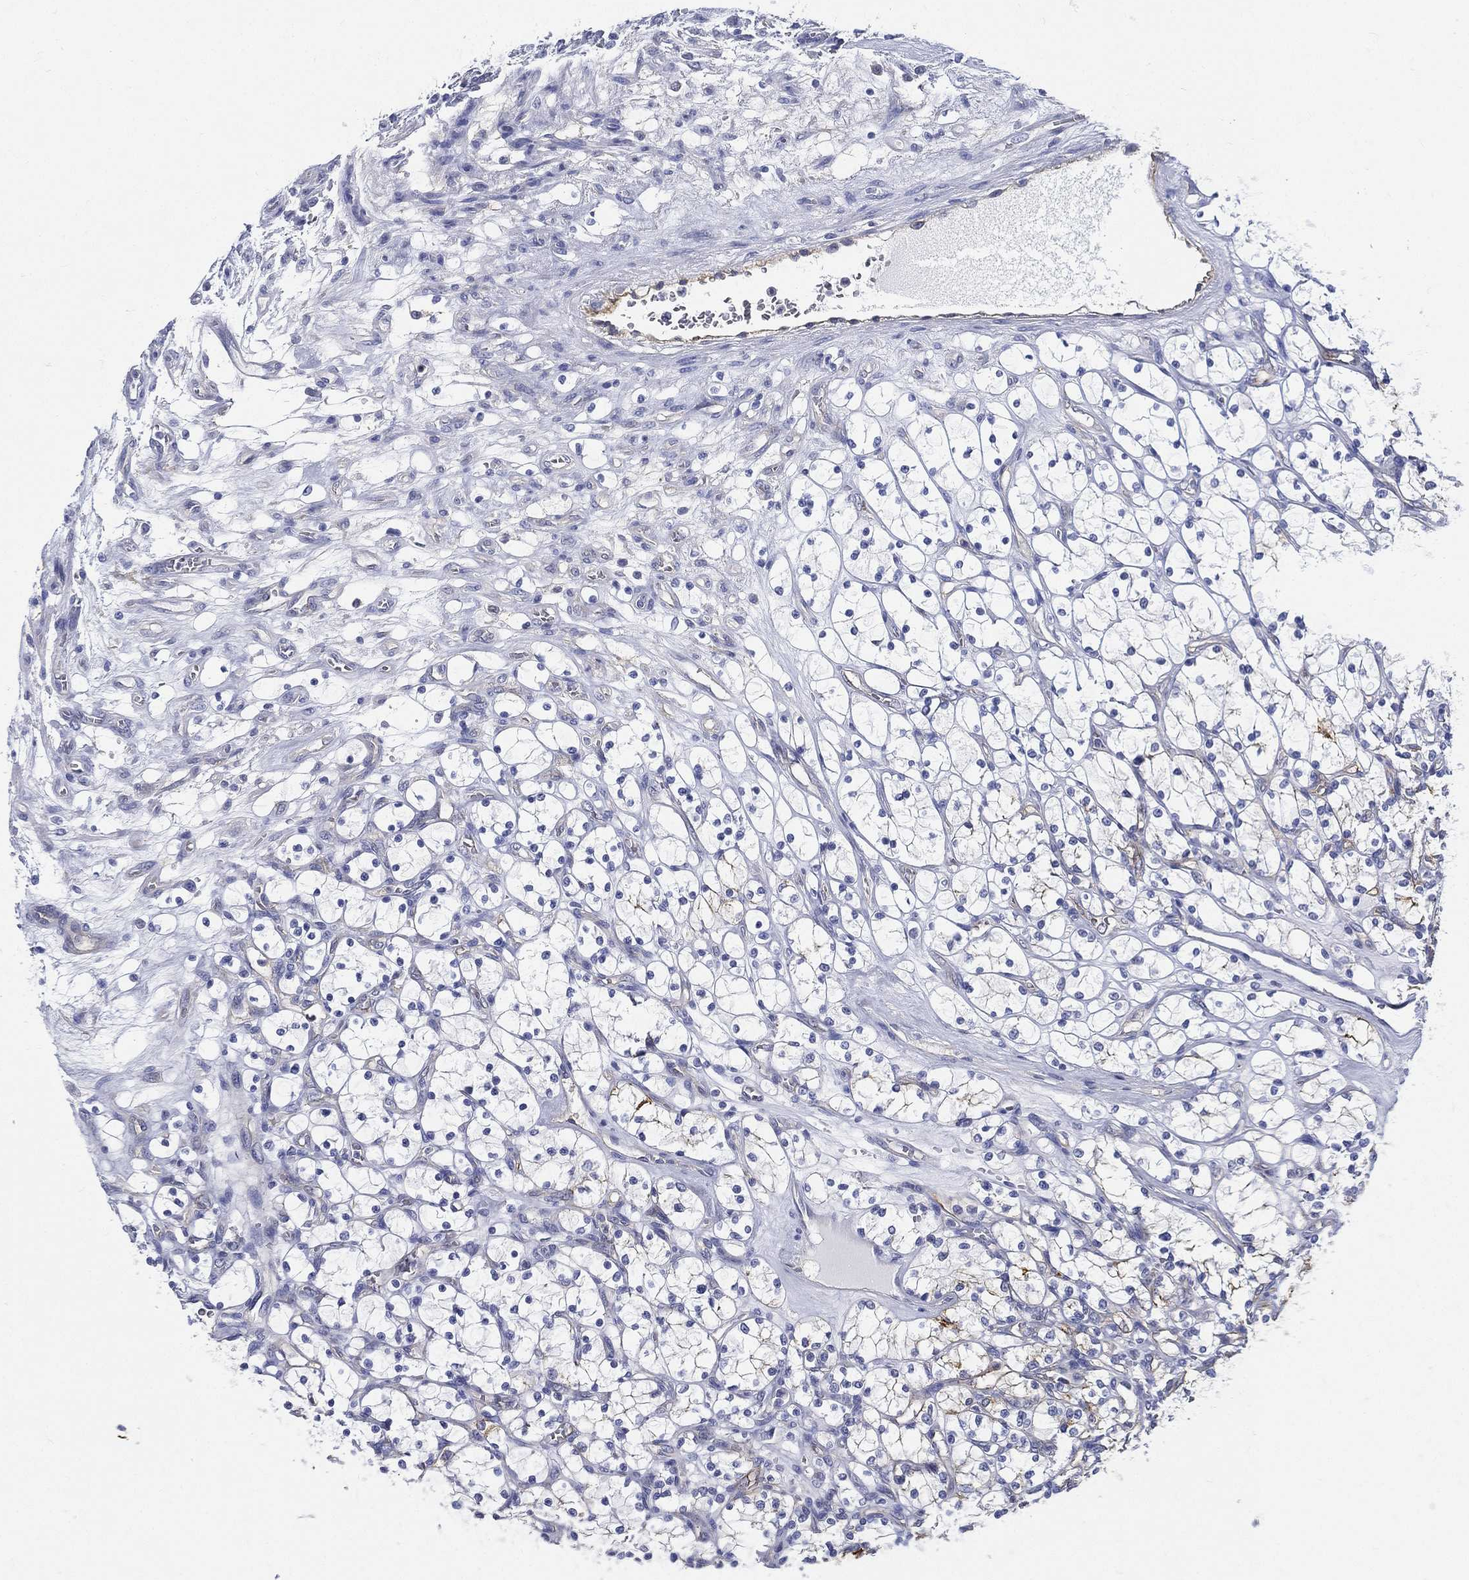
{"staining": {"intensity": "negative", "quantity": "none", "location": "none"}, "tissue": "renal cancer", "cell_type": "Tumor cells", "image_type": "cancer", "snomed": [{"axis": "morphology", "description": "Adenocarcinoma, NOS"}, {"axis": "topography", "description": "Kidney"}], "caption": "The micrograph shows no significant expression in tumor cells of renal cancer. (DAB (3,3'-diaminobenzidine) immunohistochemistry (IHC) with hematoxylin counter stain).", "gene": "NEDD9", "patient": {"sex": "female", "age": 69}}